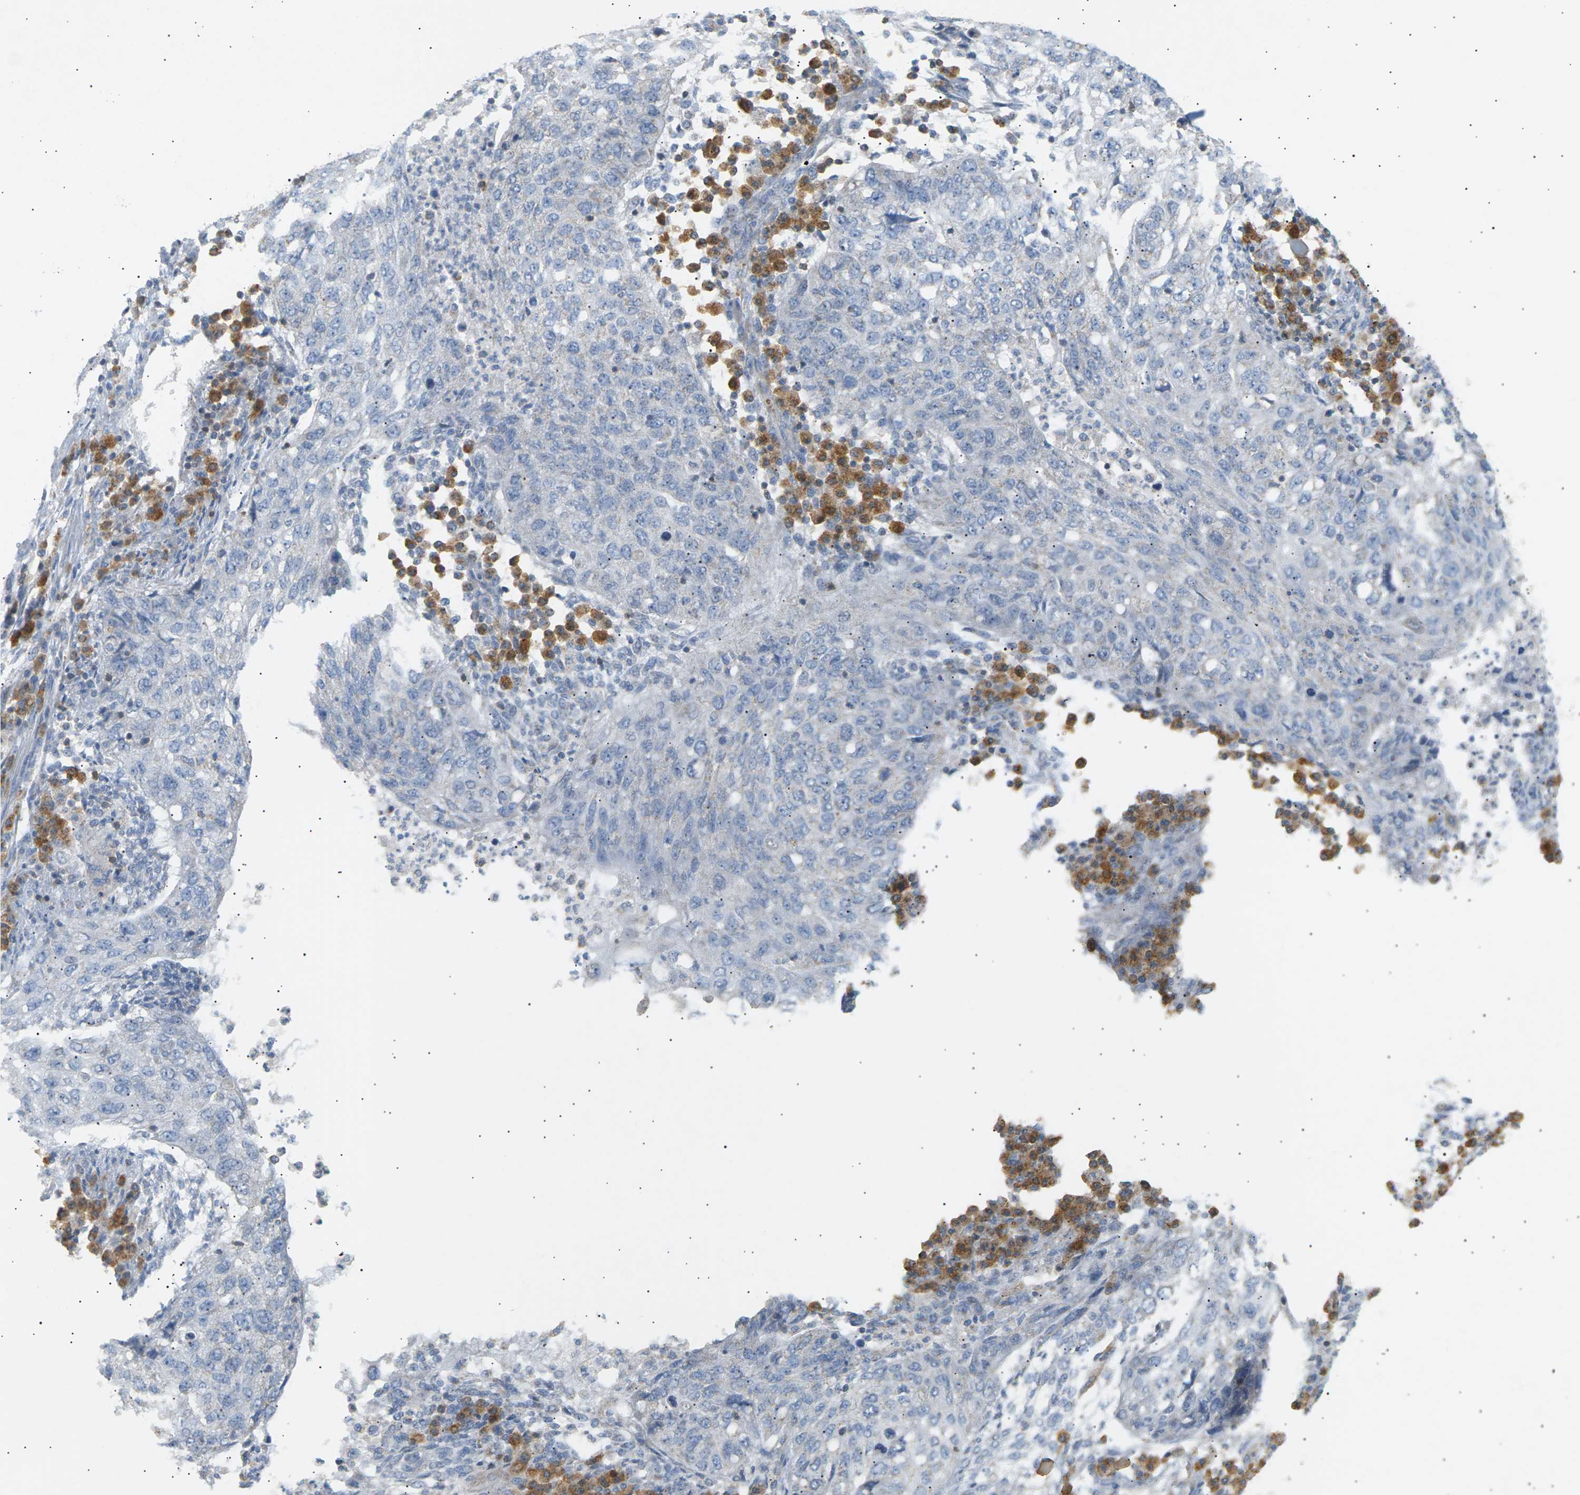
{"staining": {"intensity": "negative", "quantity": "none", "location": "none"}, "tissue": "lung cancer", "cell_type": "Tumor cells", "image_type": "cancer", "snomed": [{"axis": "morphology", "description": "Squamous cell carcinoma, NOS"}, {"axis": "topography", "description": "Lung"}], "caption": "DAB immunohistochemical staining of squamous cell carcinoma (lung) displays no significant positivity in tumor cells.", "gene": "LIME1", "patient": {"sex": "female", "age": 63}}